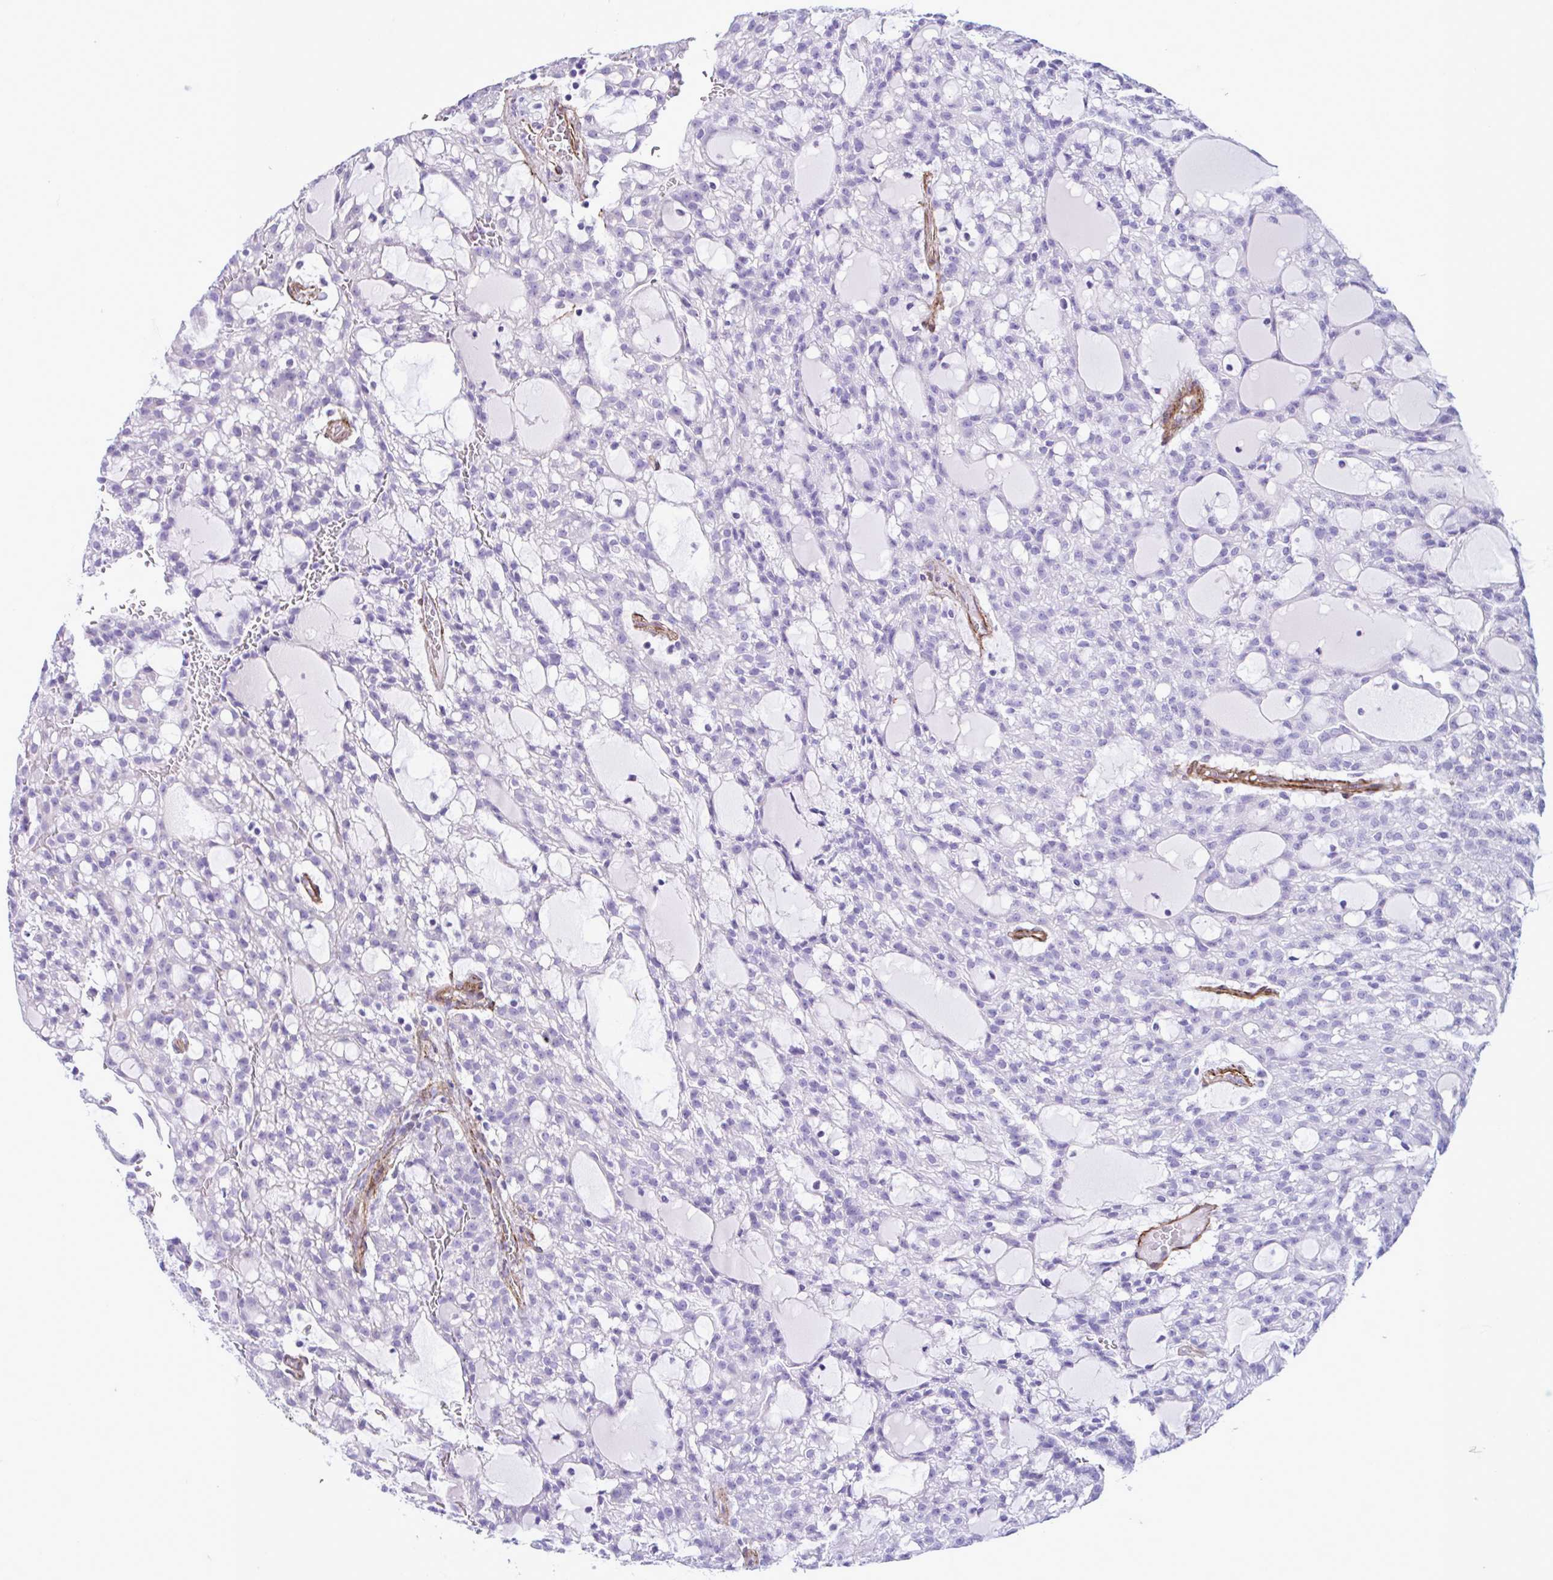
{"staining": {"intensity": "negative", "quantity": "none", "location": "none"}, "tissue": "renal cancer", "cell_type": "Tumor cells", "image_type": "cancer", "snomed": [{"axis": "morphology", "description": "Adenocarcinoma, NOS"}, {"axis": "topography", "description": "Kidney"}], "caption": "There is no significant expression in tumor cells of renal cancer (adenocarcinoma).", "gene": "SYNPO2L", "patient": {"sex": "male", "age": 63}}